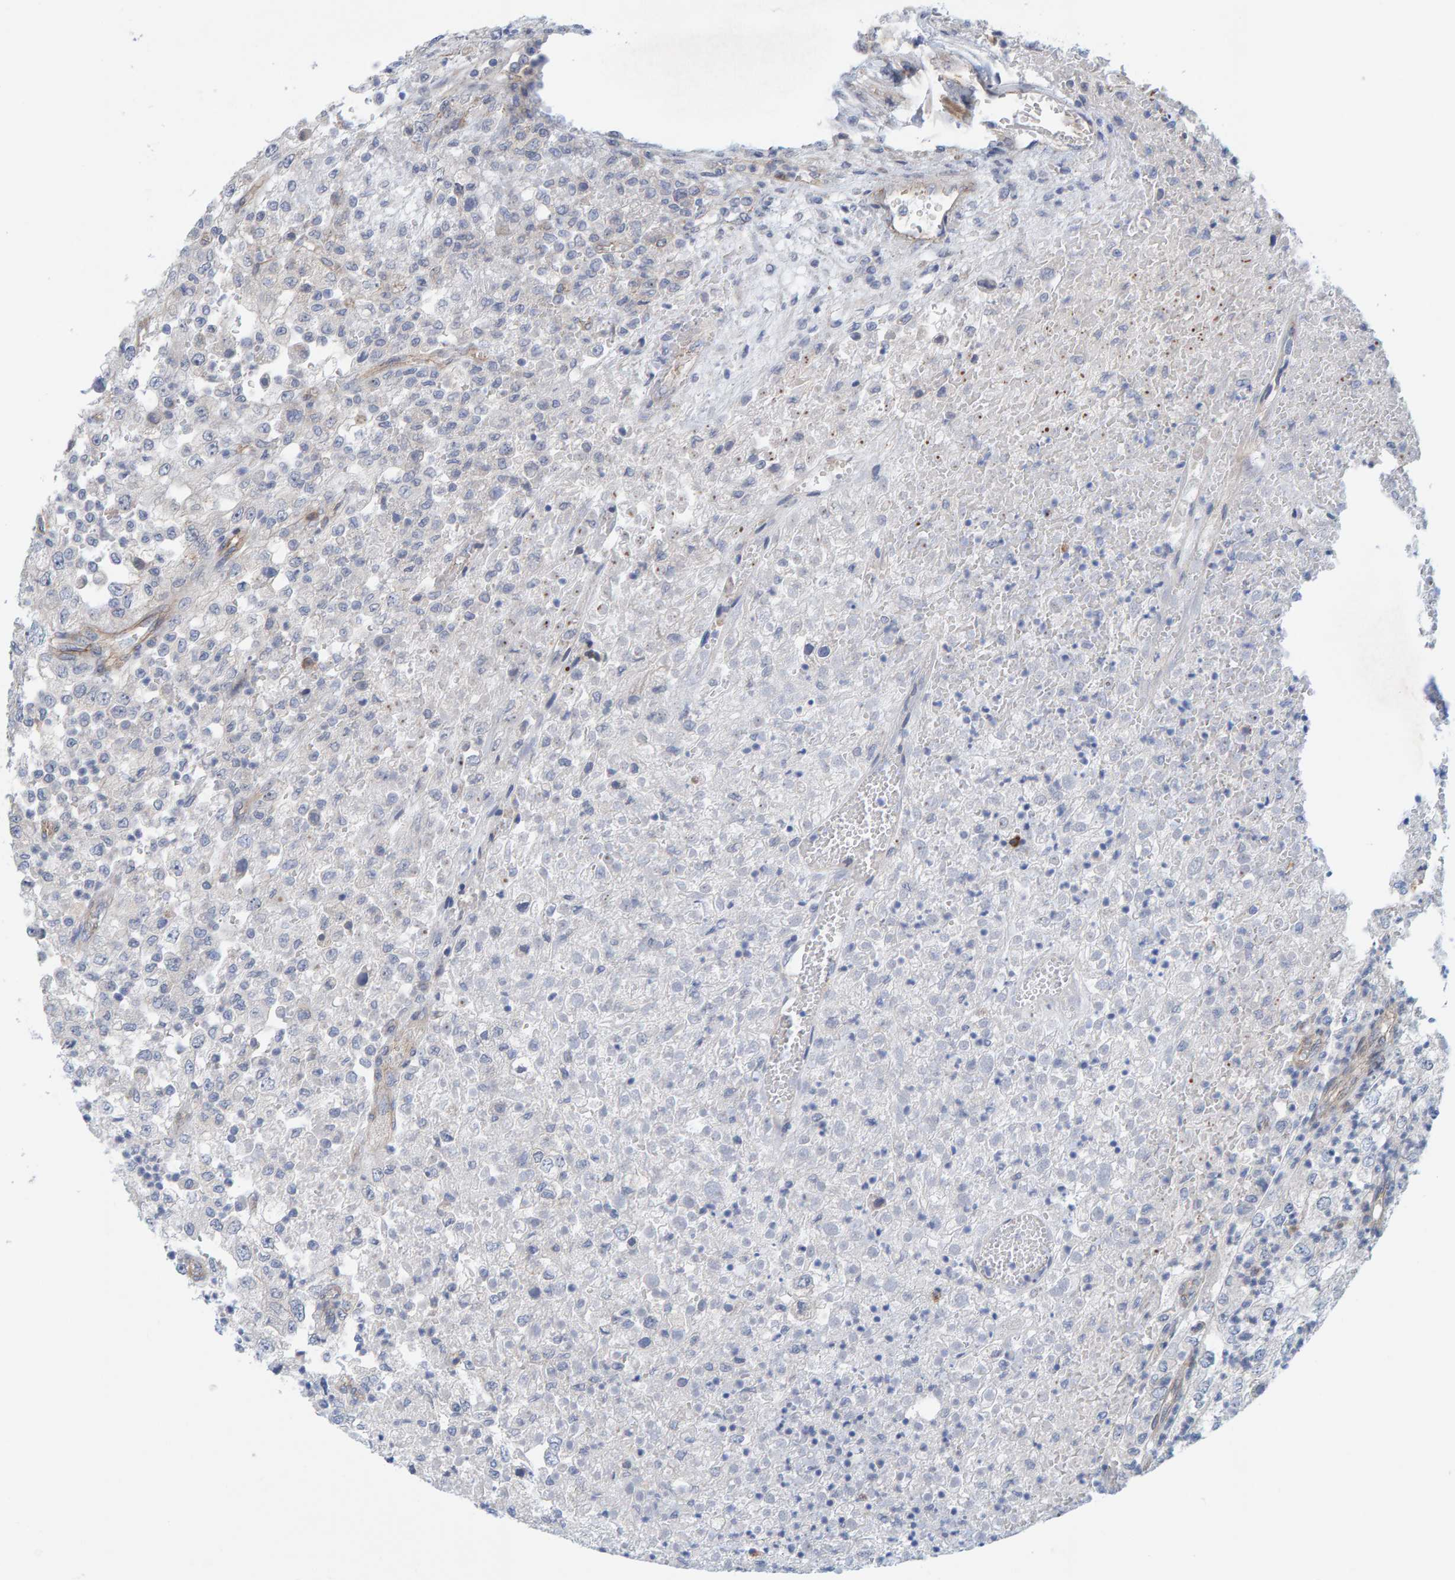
{"staining": {"intensity": "negative", "quantity": "none", "location": "none"}, "tissue": "renal cancer", "cell_type": "Tumor cells", "image_type": "cancer", "snomed": [{"axis": "morphology", "description": "Adenocarcinoma, NOS"}, {"axis": "topography", "description": "Kidney"}], "caption": "A micrograph of human renal adenocarcinoma is negative for staining in tumor cells.", "gene": "KRBA2", "patient": {"sex": "female", "age": 54}}